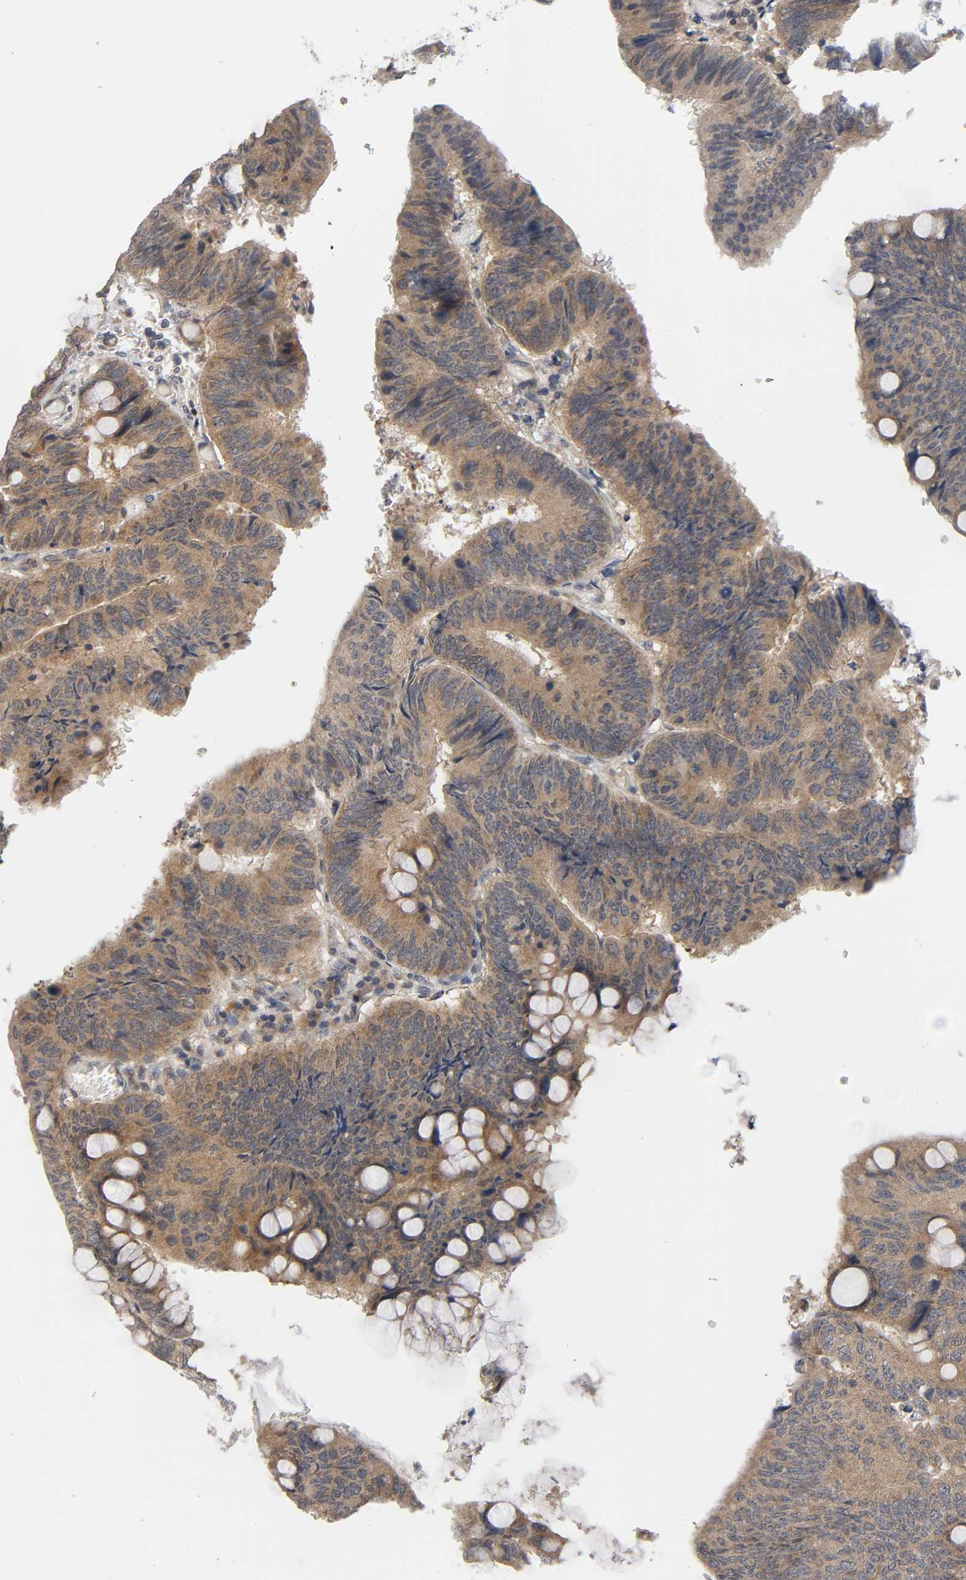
{"staining": {"intensity": "moderate", "quantity": ">75%", "location": "cytoplasmic/membranous"}, "tissue": "colorectal cancer", "cell_type": "Tumor cells", "image_type": "cancer", "snomed": [{"axis": "morphology", "description": "Normal tissue, NOS"}, {"axis": "morphology", "description": "Adenocarcinoma, NOS"}, {"axis": "topography", "description": "Rectum"}], "caption": "Immunohistochemical staining of human colorectal cancer (adenocarcinoma) exhibits medium levels of moderate cytoplasmic/membranous protein staining in approximately >75% of tumor cells.", "gene": "MAPK8", "patient": {"sex": "male", "age": 92}}